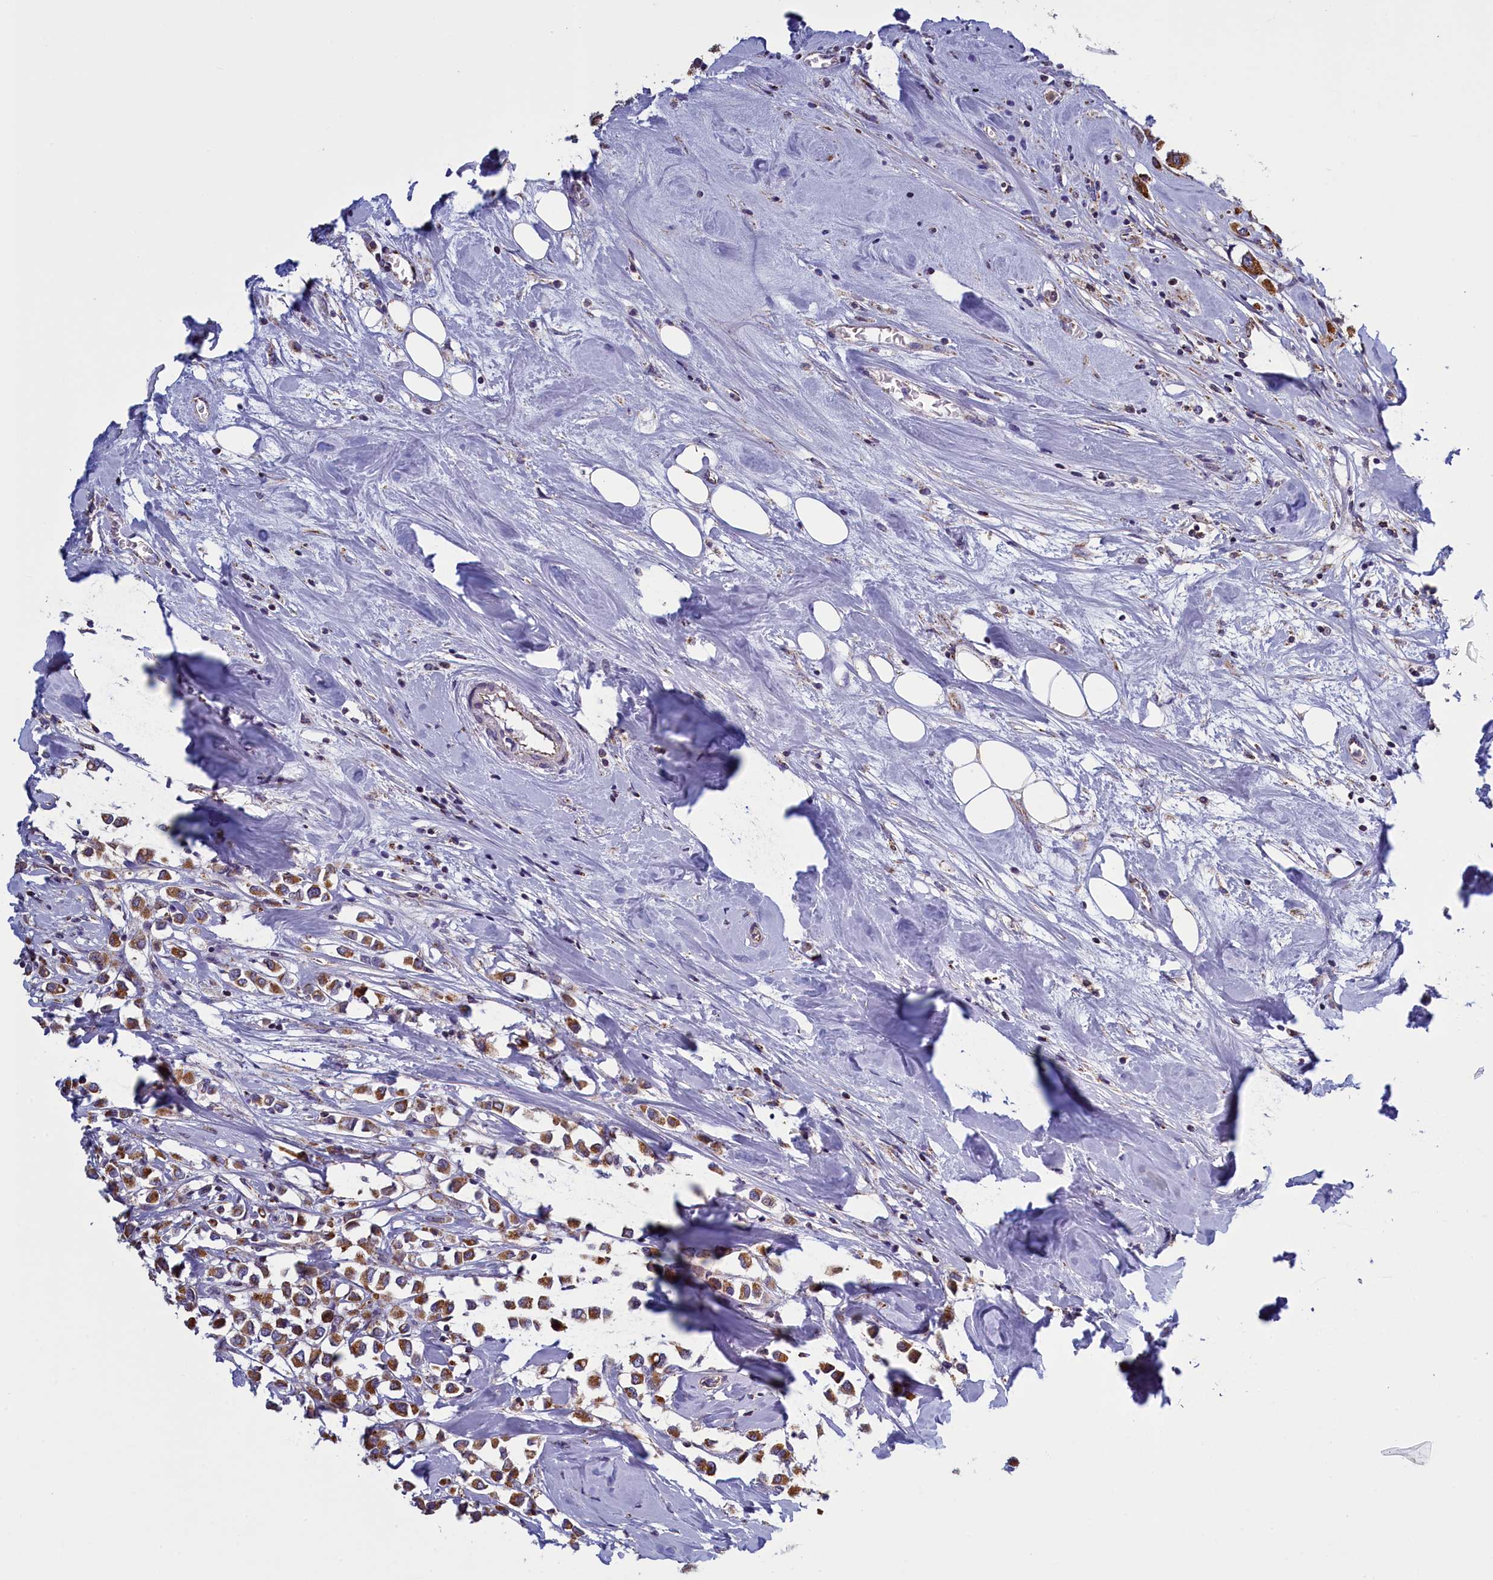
{"staining": {"intensity": "strong", "quantity": ">75%", "location": "cytoplasmic/membranous"}, "tissue": "breast cancer", "cell_type": "Tumor cells", "image_type": "cancer", "snomed": [{"axis": "morphology", "description": "Duct carcinoma"}, {"axis": "topography", "description": "Breast"}], "caption": "Strong cytoplasmic/membranous staining for a protein is present in about >75% of tumor cells of infiltrating ductal carcinoma (breast) using IHC.", "gene": "IFT122", "patient": {"sex": "female", "age": 61}}